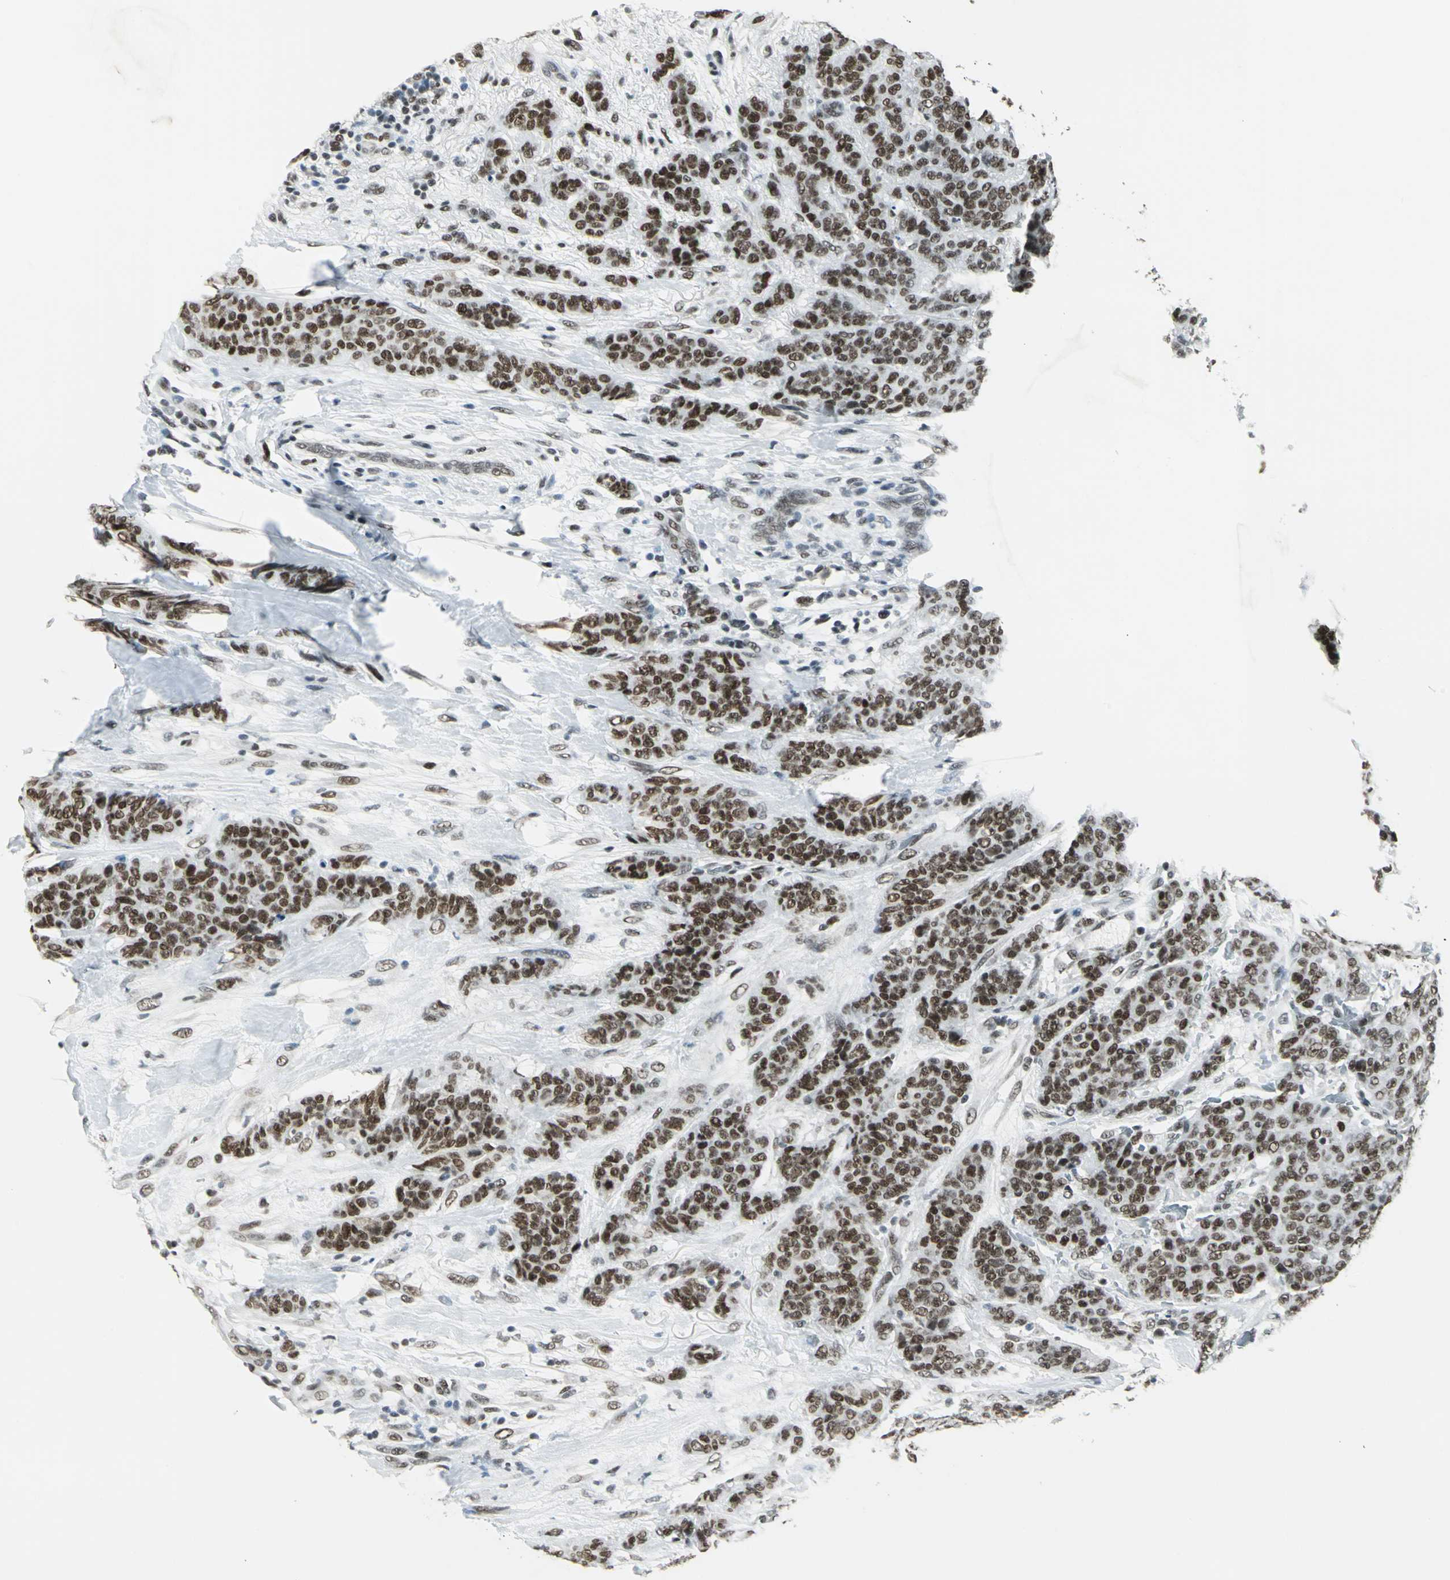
{"staining": {"intensity": "strong", "quantity": ">75%", "location": "nuclear"}, "tissue": "breast cancer", "cell_type": "Tumor cells", "image_type": "cancer", "snomed": [{"axis": "morphology", "description": "Duct carcinoma"}, {"axis": "topography", "description": "Breast"}], "caption": "Human breast cancer stained for a protein (brown) shows strong nuclear positive expression in about >75% of tumor cells.", "gene": "ADNP", "patient": {"sex": "female", "age": 40}}